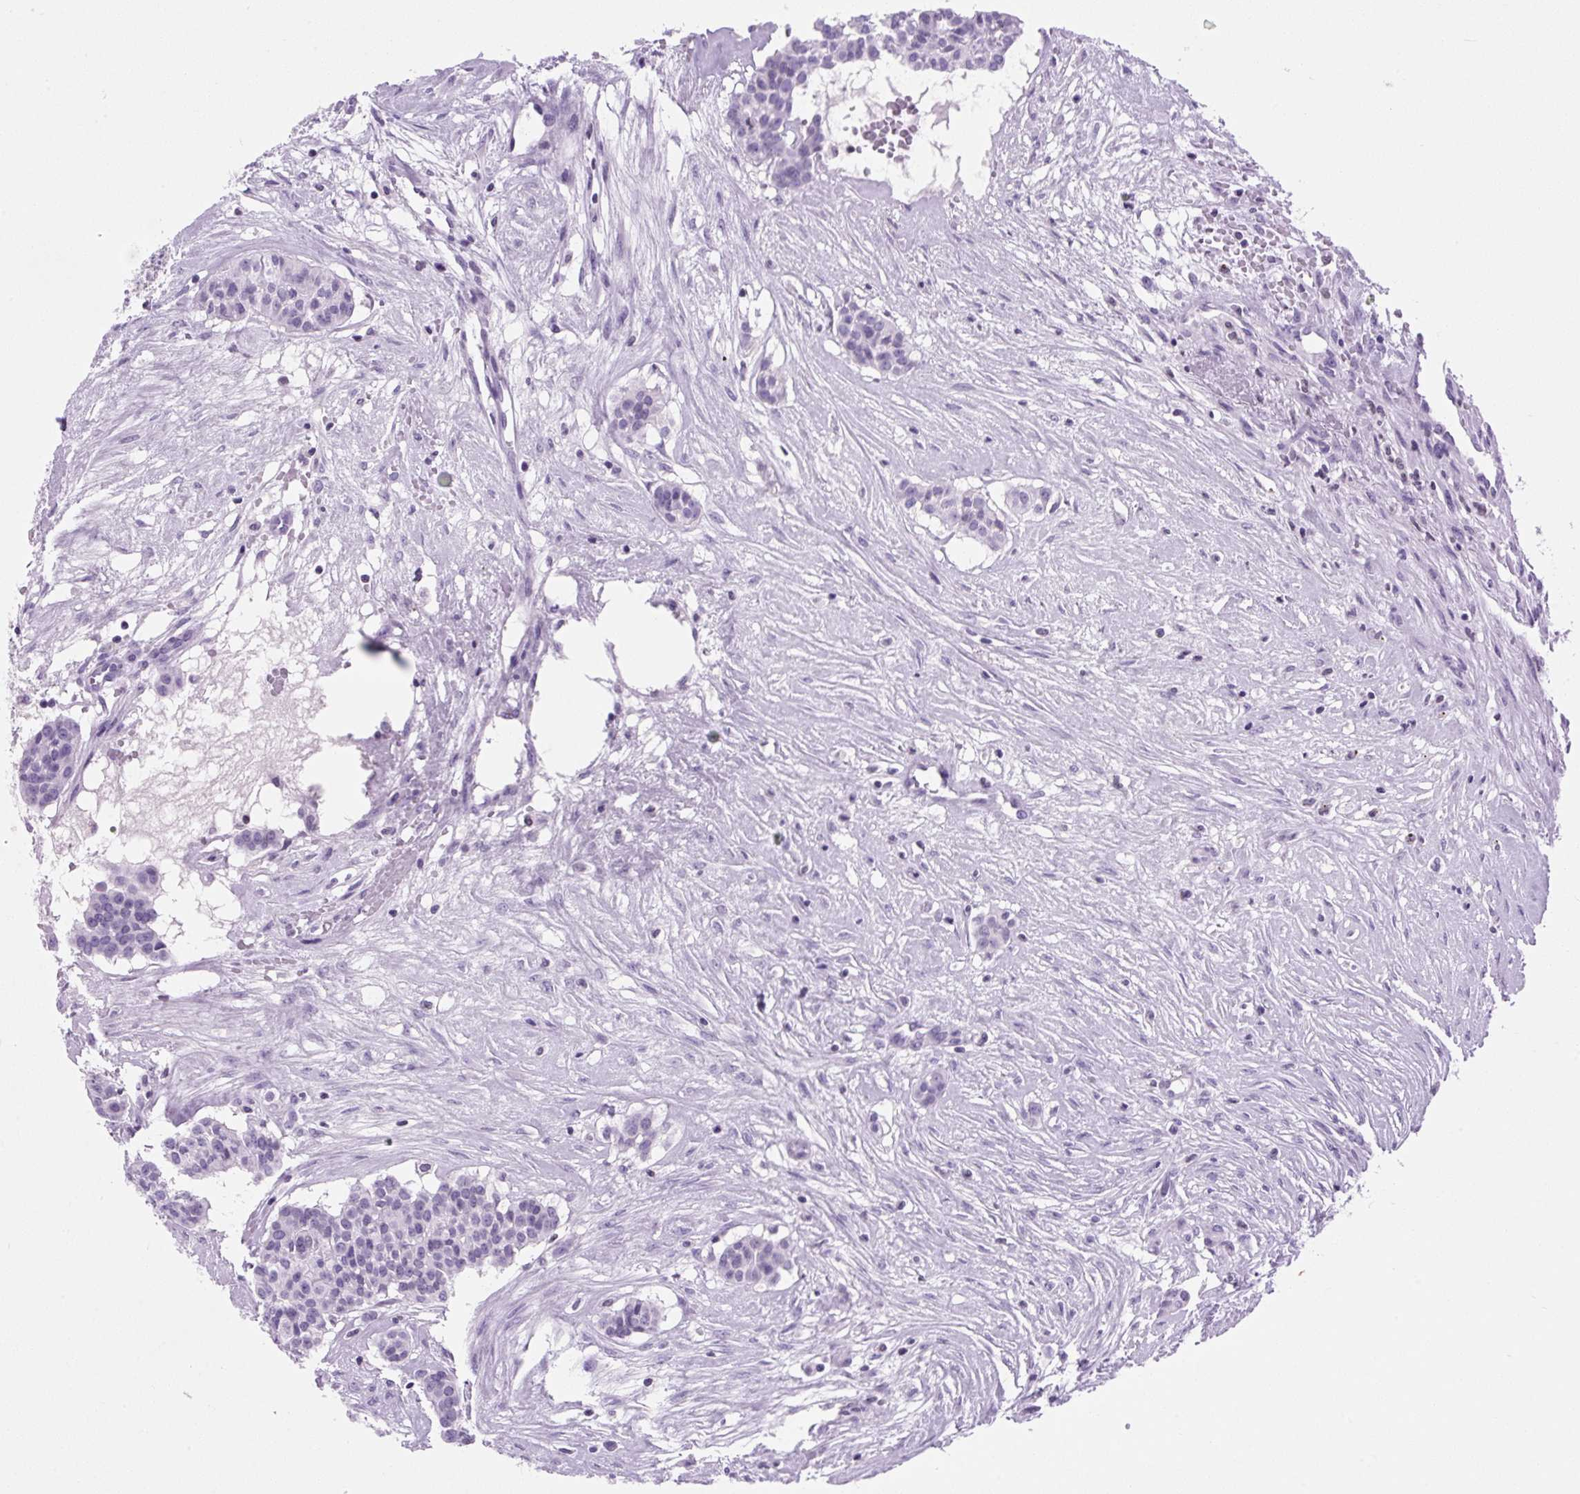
{"staining": {"intensity": "negative", "quantity": "none", "location": "none"}, "tissue": "head and neck cancer", "cell_type": "Tumor cells", "image_type": "cancer", "snomed": [{"axis": "morphology", "description": "Adenocarcinoma, NOS"}, {"axis": "topography", "description": "Head-Neck"}], "caption": "There is no significant positivity in tumor cells of head and neck cancer (adenocarcinoma).", "gene": "VPREB1", "patient": {"sex": "male", "age": 81}}